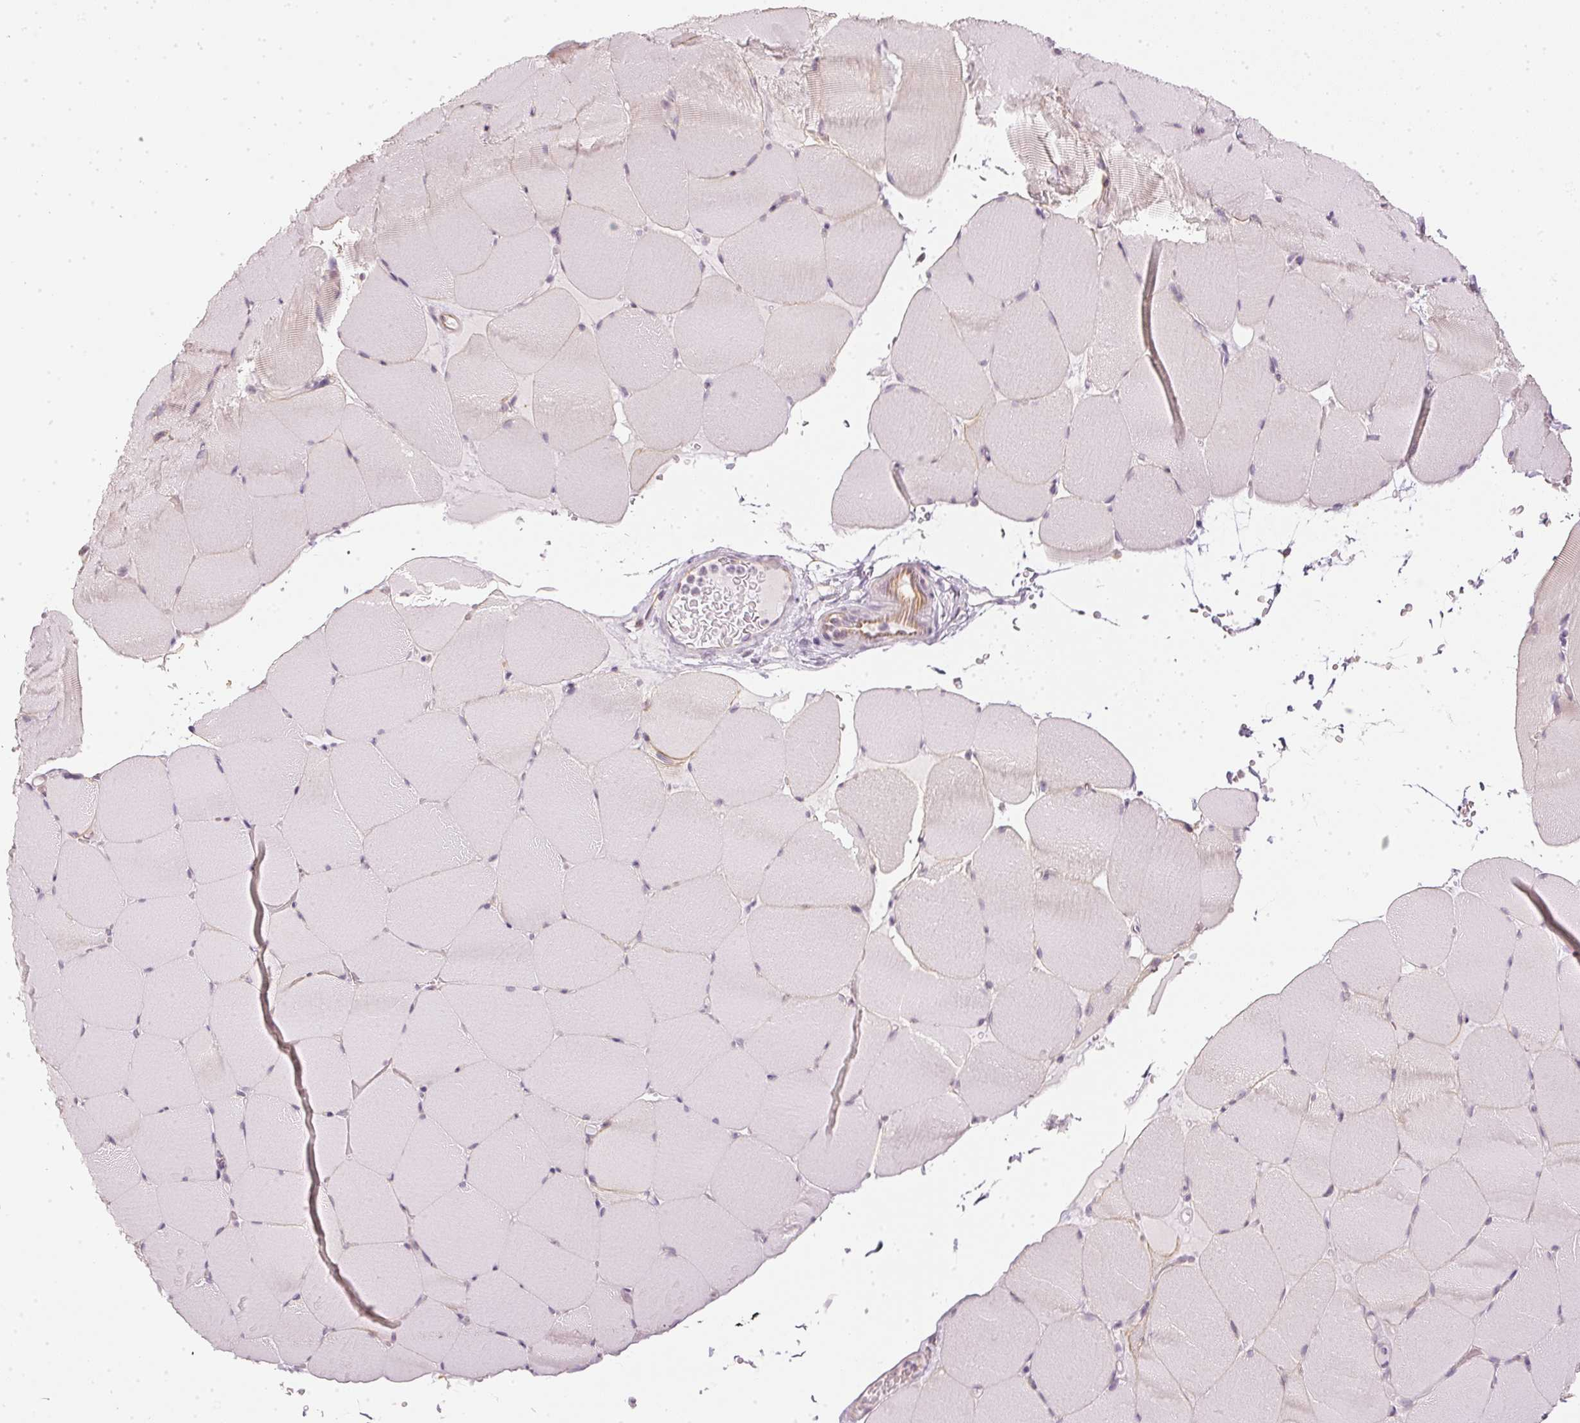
{"staining": {"intensity": "negative", "quantity": "none", "location": "none"}, "tissue": "skeletal muscle", "cell_type": "Myocytes", "image_type": "normal", "snomed": [{"axis": "morphology", "description": "Normal tissue, NOS"}, {"axis": "topography", "description": "Skeletal muscle"}], "caption": "A high-resolution photomicrograph shows IHC staining of benign skeletal muscle, which exhibits no significant expression in myocytes. The staining is performed using DAB (3,3'-diaminobenzidine) brown chromogen with nuclei counter-stained in using hematoxylin.", "gene": "APLP1", "patient": {"sex": "female", "age": 37}}